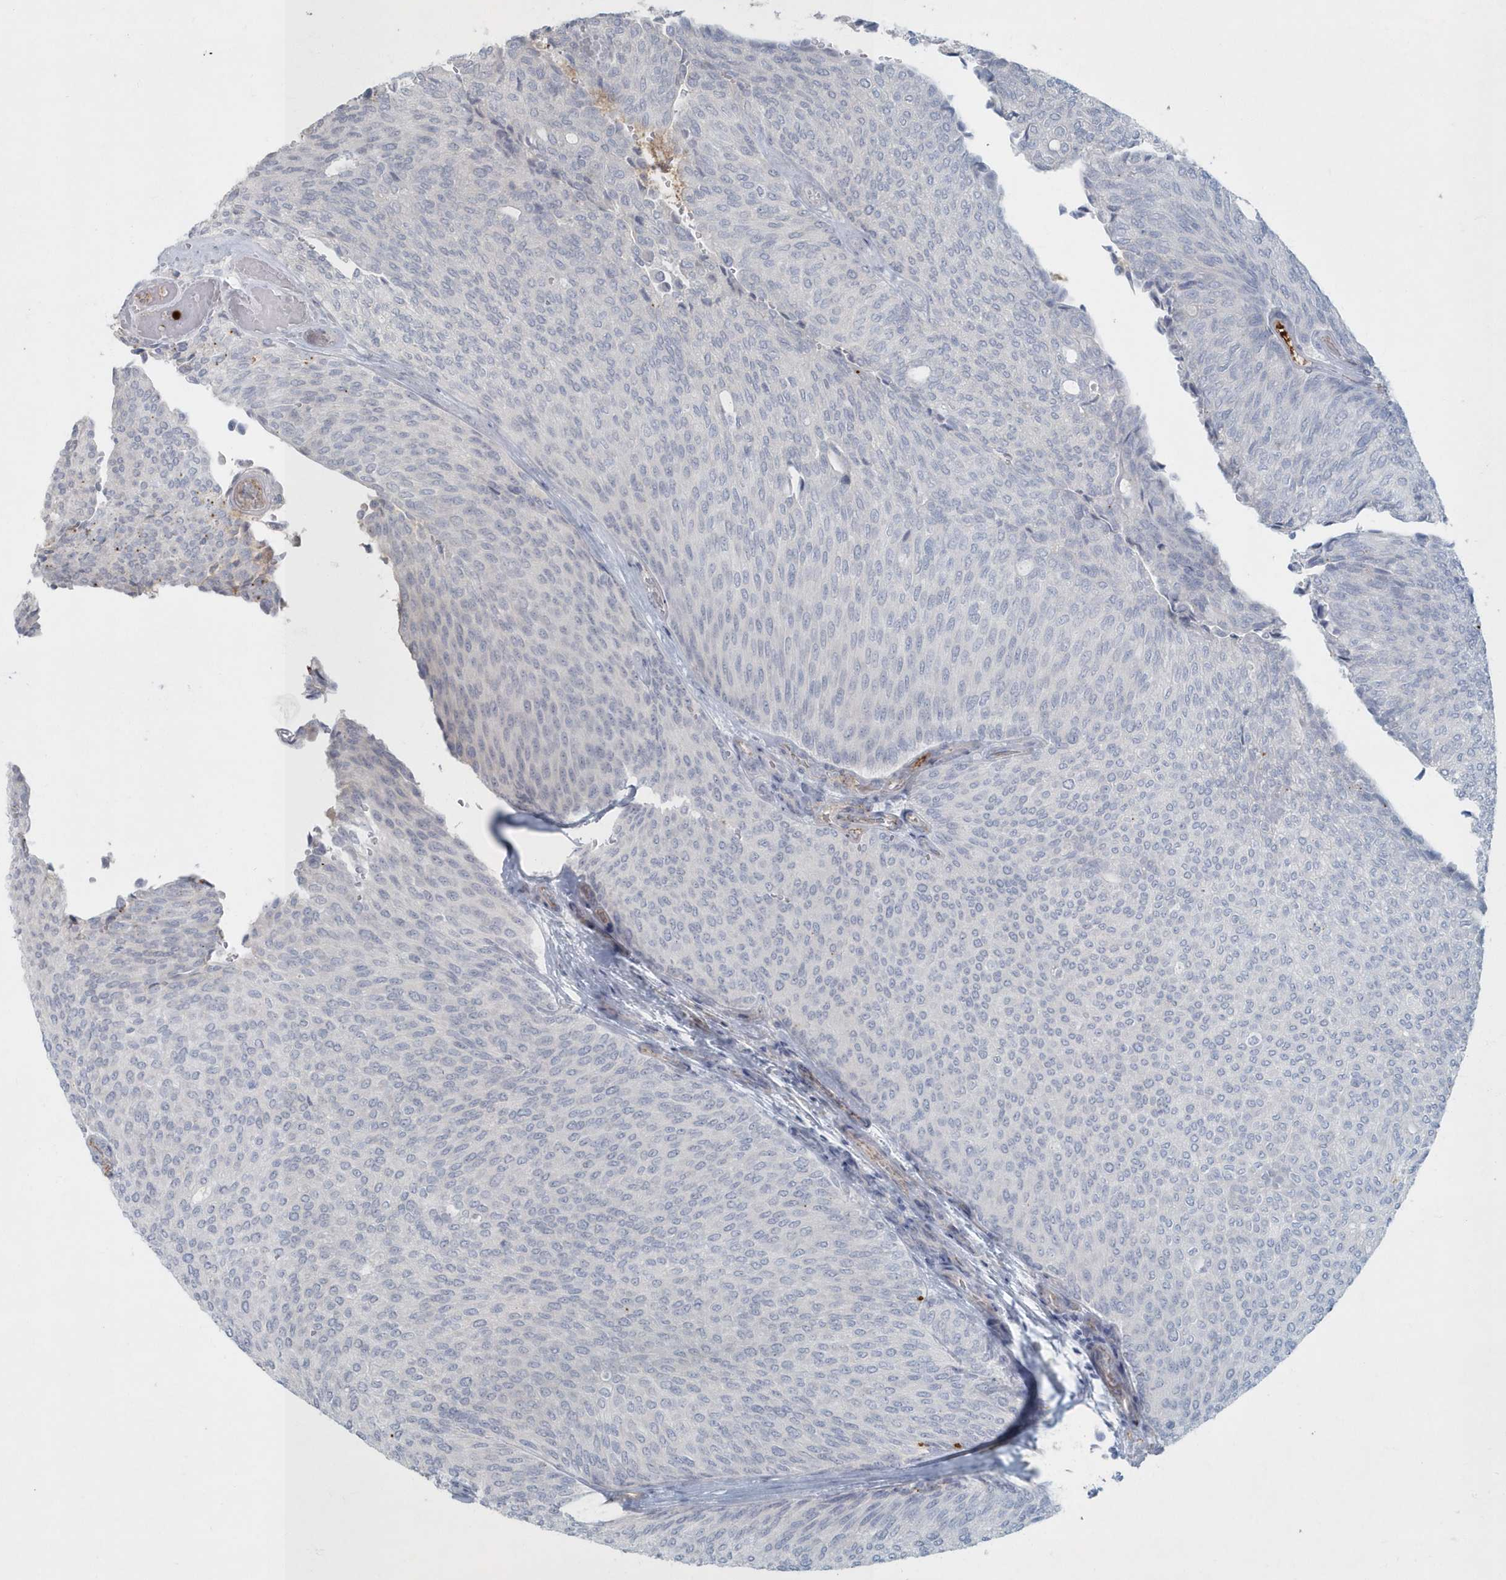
{"staining": {"intensity": "negative", "quantity": "none", "location": "none"}, "tissue": "urothelial cancer", "cell_type": "Tumor cells", "image_type": "cancer", "snomed": [{"axis": "morphology", "description": "Urothelial carcinoma, Low grade"}, {"axis": "topography", "description": "Urinary bladder"}], "caption": "This is an immunohistochemistry image of low-grade urothelial carcinoma. There is no expression in tumor cells.", "gene": "MYOT", "patient": {"sex": "female", "age": 79}}